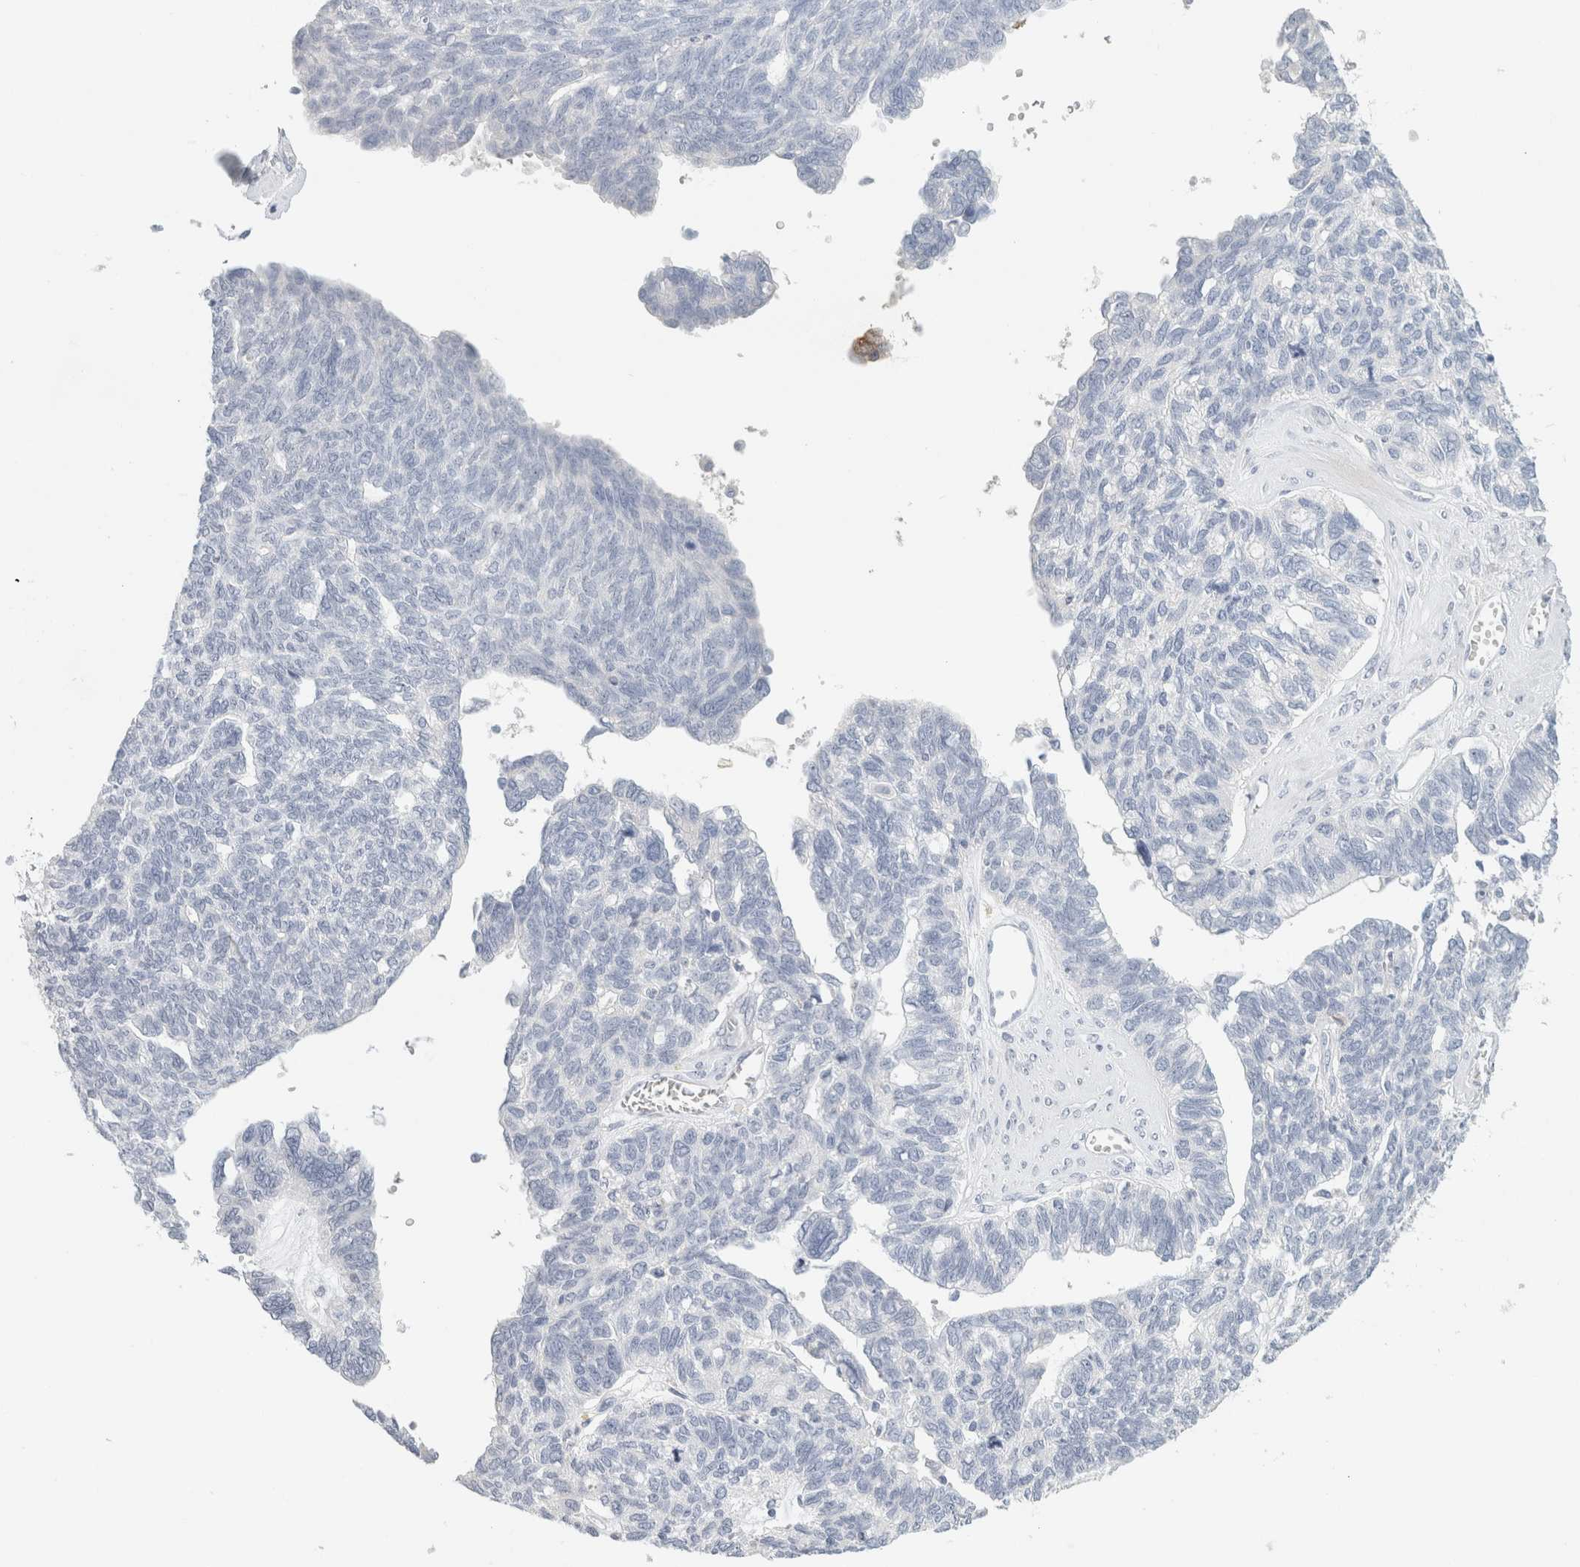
{"staining": {"intensity": "negative", "quantity": "none", "location": "none"}, "tissue": "ovarian cancer", "cell_type": "Tumor cells", "image_type": "cancer", "snomed": [{"axis": "morphology", "description": "Cystadenocarcinoma, serous, NOS"}, {"axis": "topography", "description": "Ovary"}], "caption": "This is a image of immunohistochemistry (IHC) staining of ovarian serous cystadenocarcinoma, which shows no expression in tumor cells.", "gene": "NEFM", "patient": {"sex": "female", "age": 79}}